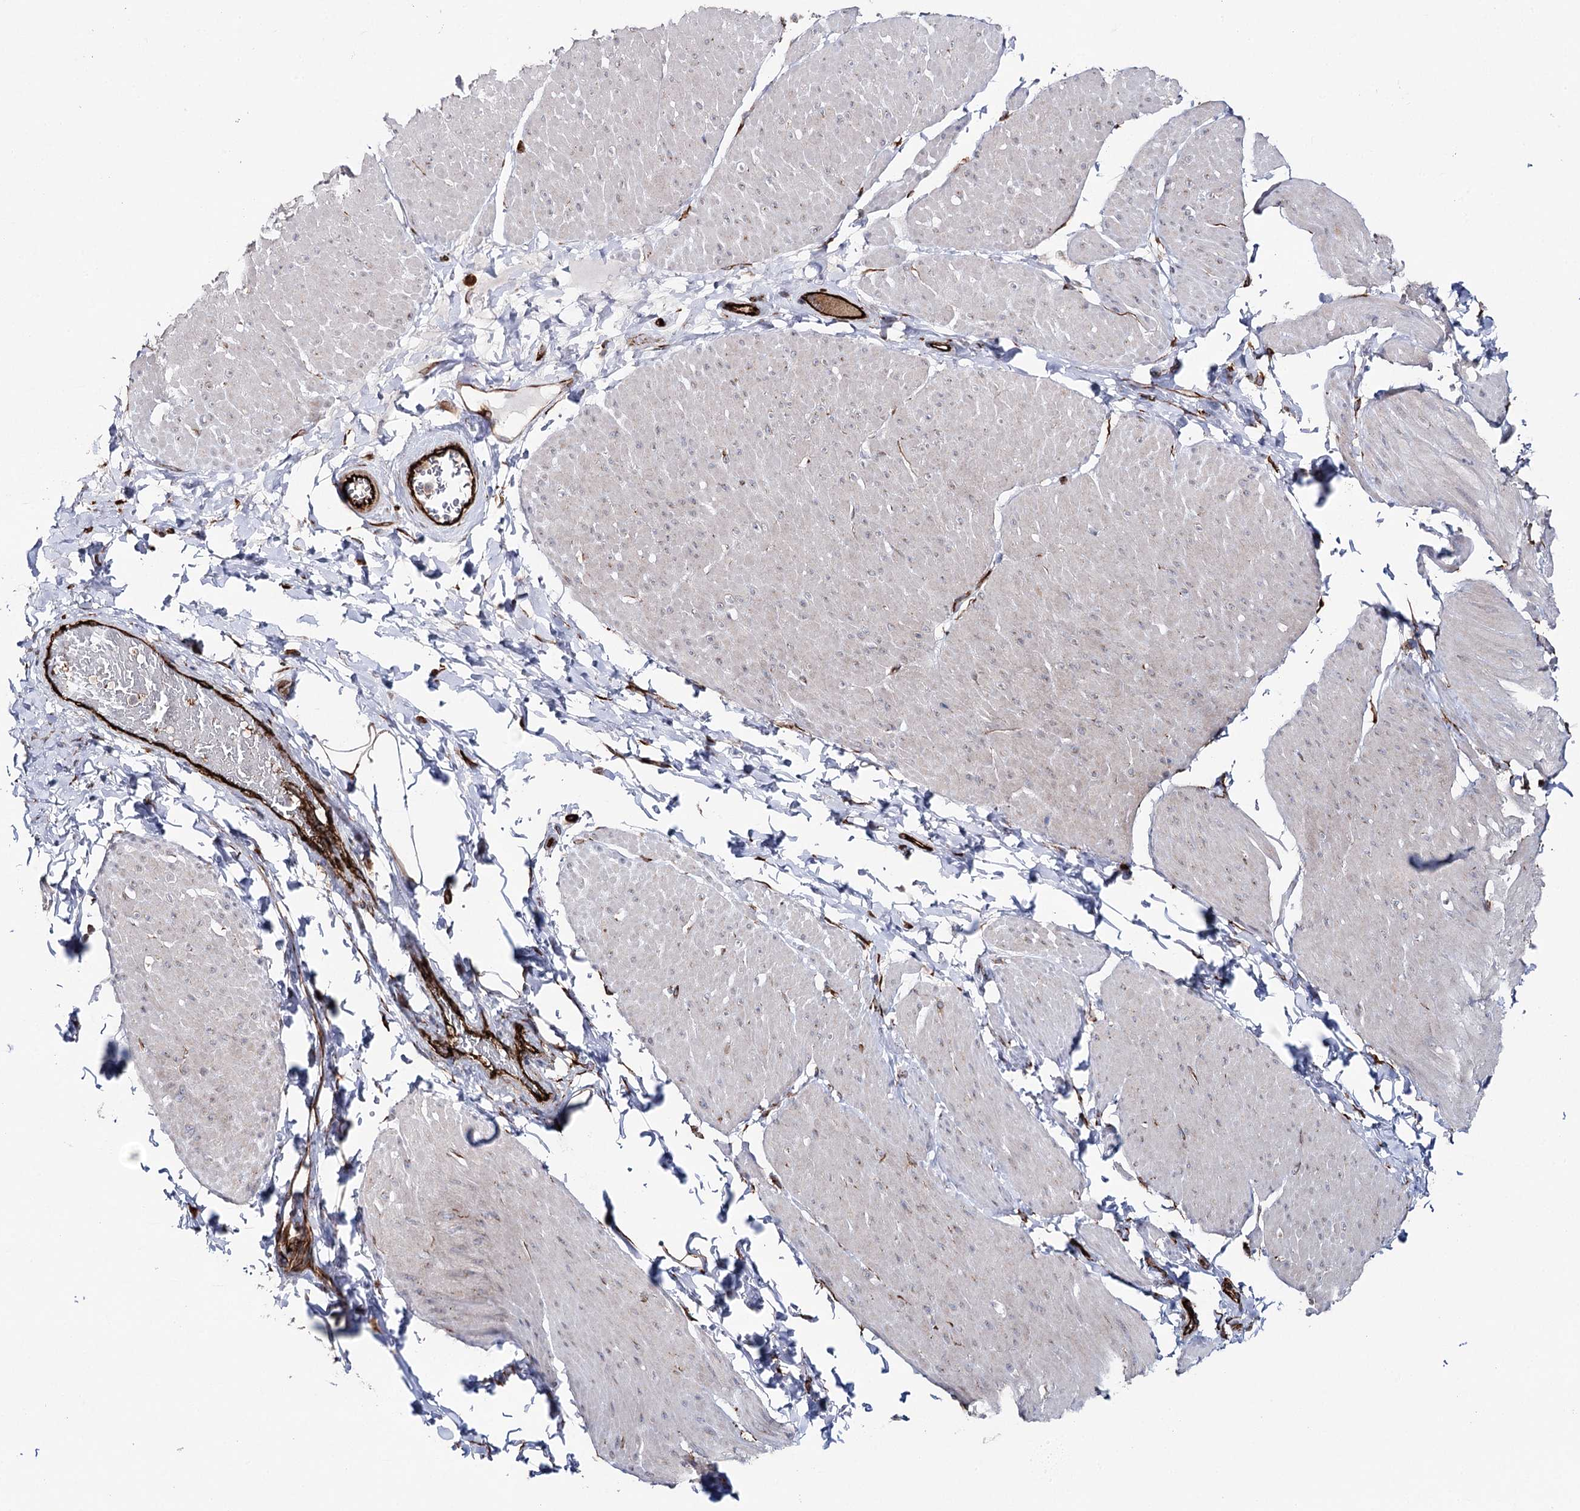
{"staining": {"intensity": "negative", "quantity": "none", "location": "none"}, "tissue": "smooth muscle", "cell_type": "Smooth muscle cells", "image_type": "normal", "snomed": [{"axis": "morphology", "description": "Urothelial carcinoma, High grade"}, {"axis": "topography", "description": "Urinary bladder"}], "caption": "Immunohistochemical staining of benign human smooth muscle shows no significant staining in smooth muscle cells.", "gene": "MIB1", "patient": {"sex": "male", "age": 46}}